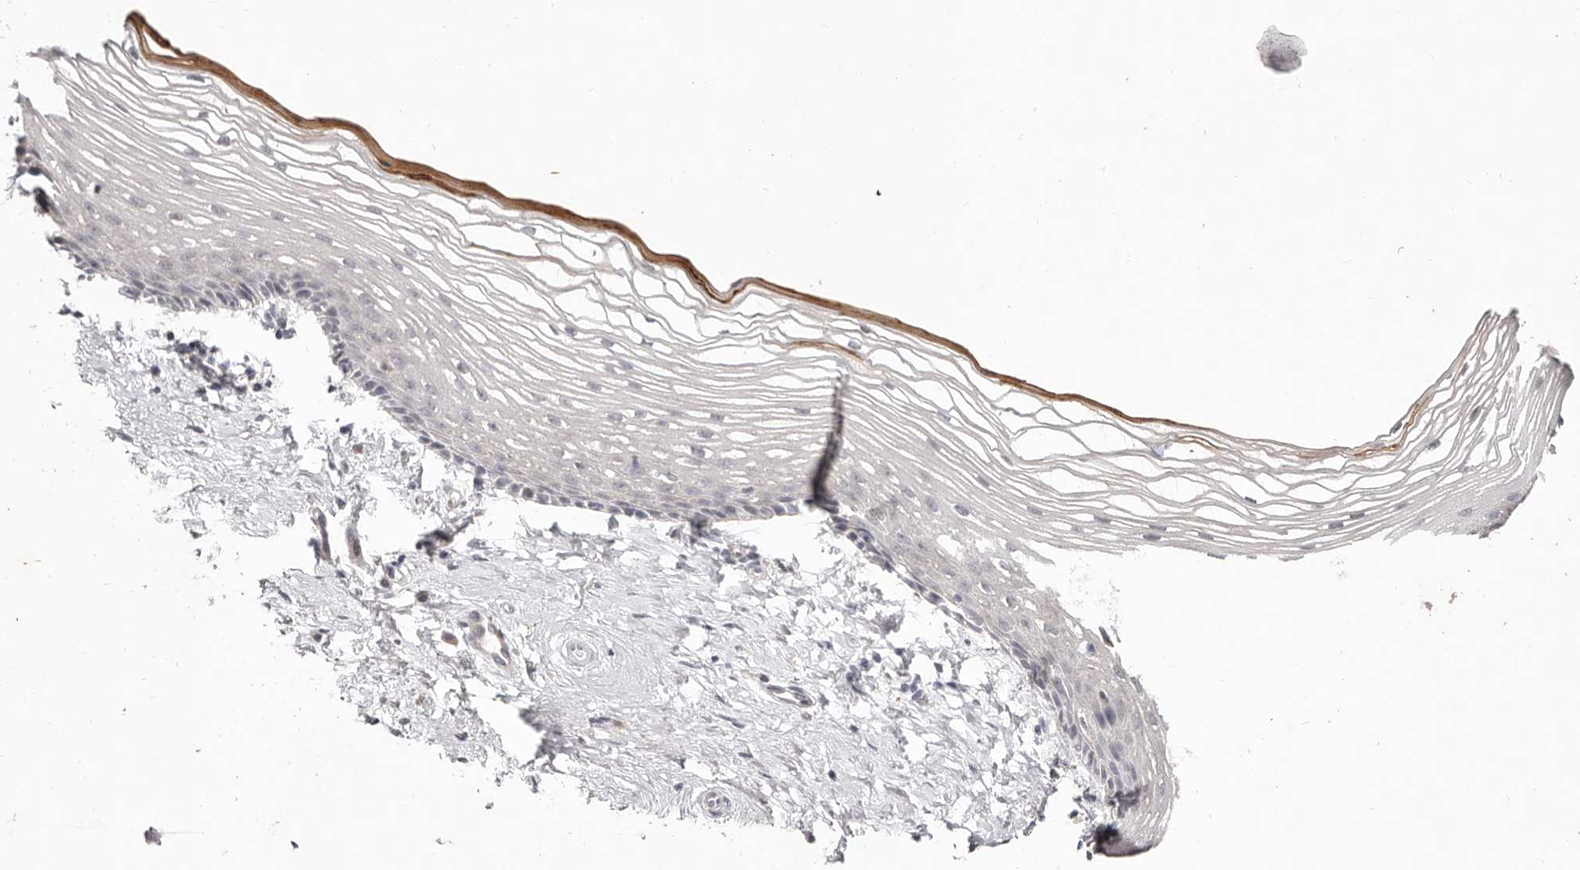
{"staining": {"intensity": "moderate", "quantity": "<25%", "location": "cytoplasmic/membranous"}, "tissue": "vagina", "cell_type": "Squamous epithelial cells", "image_type": "normal", "snomed": [{"axis": "morphology", "description": "Normal tissue, NOS"}, {"axis": "topography", "description": "Vagina"}], "caption": "Protein staining of normal vagina exhibits moderate cytoplasmic/membranous staining in about <25% of squamous epithelial cells. Using DAB (3,3'-diaminobenzidine) (brown) and hematoxylin (blue) stains, captured at high magnification using brightfield microscopy.", "gene": "GARNL3", "patient": {"sex": "female", "age": 46}}